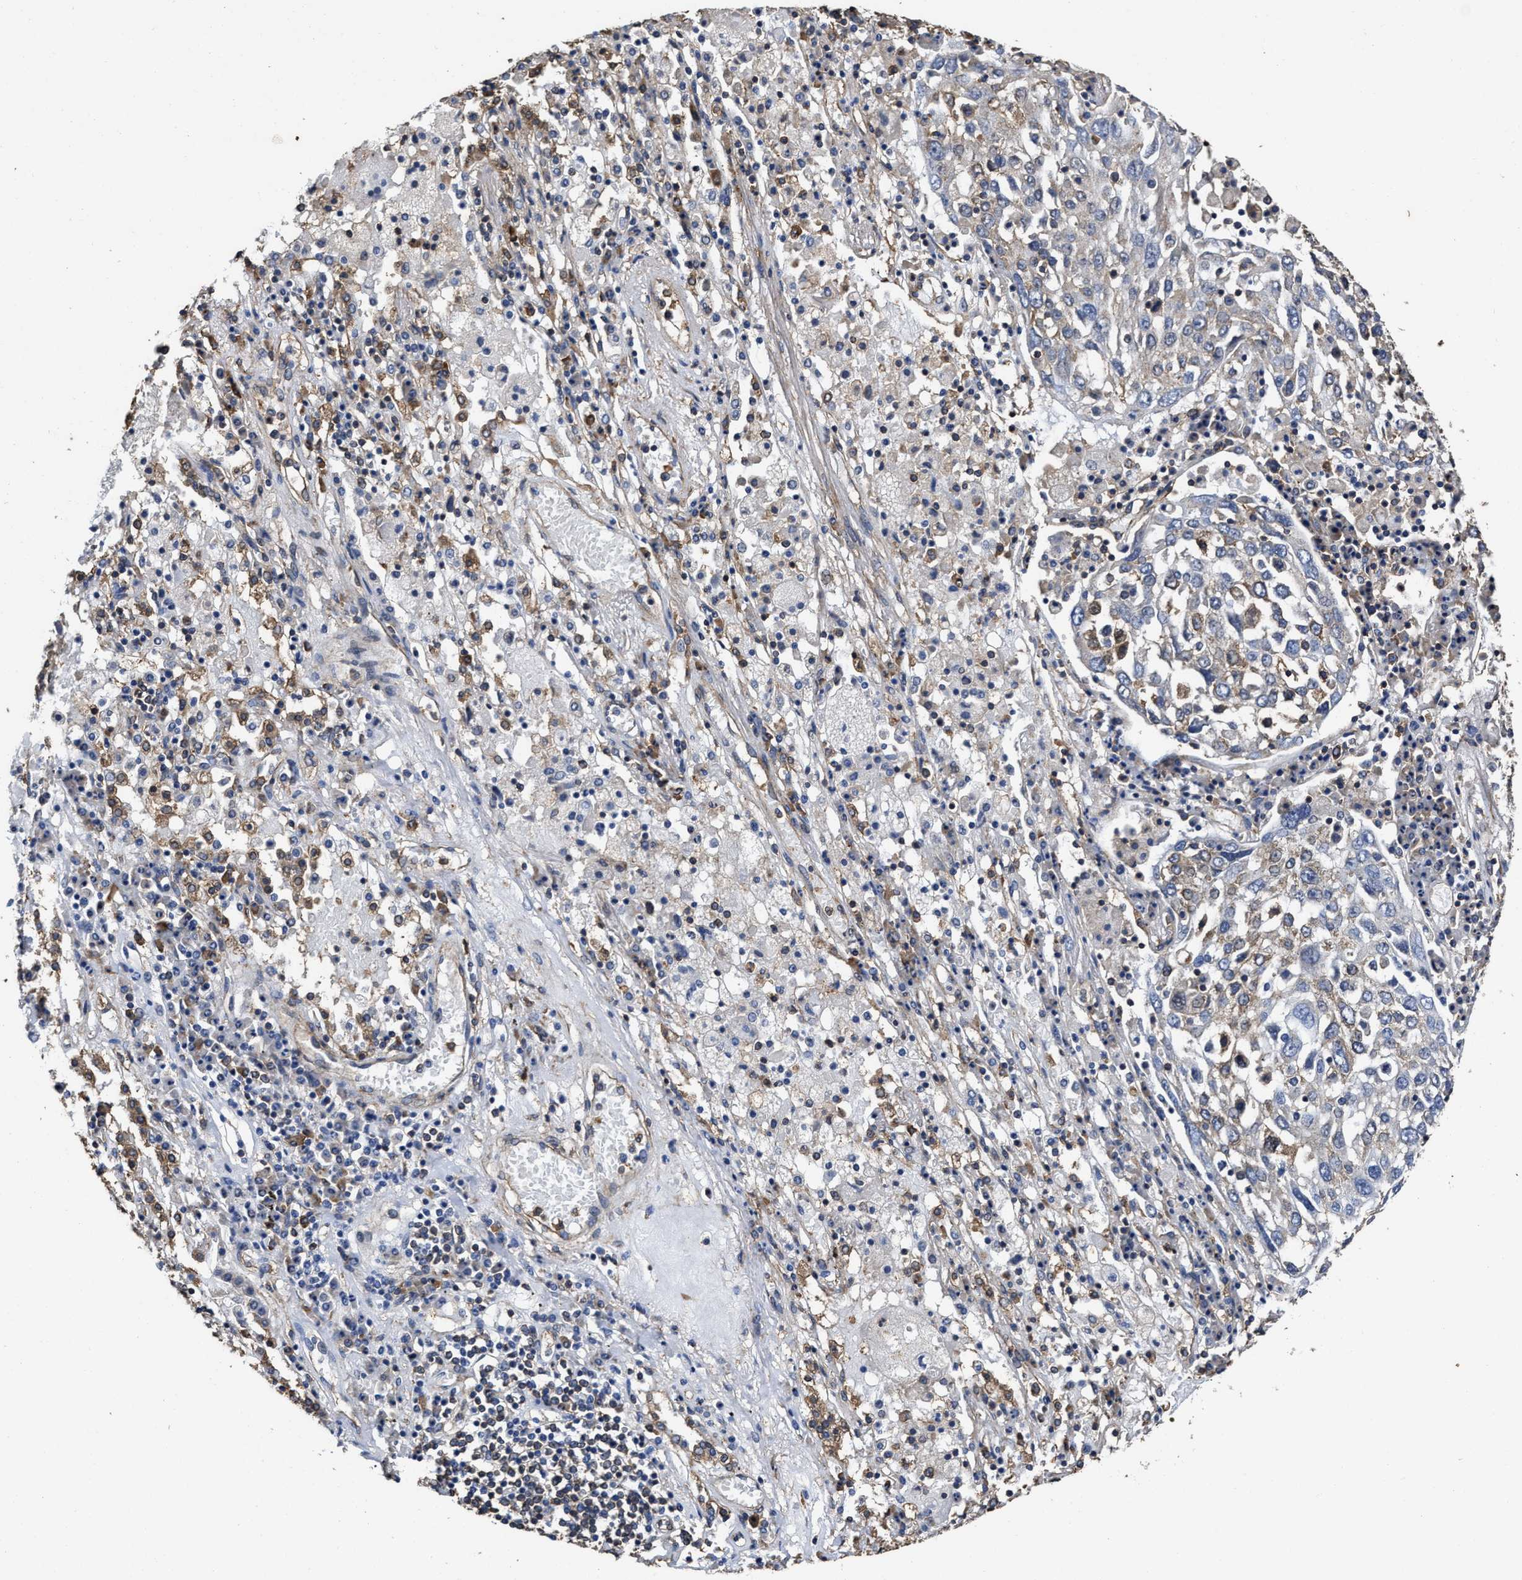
{"staining": {"intensity": "weak", "quantity": "<25%", "location": "cytoplasmic/membranous"}, "tissue": "lung cancer", "cell_type": "Tumor cells", "image_type": "cancer", "snomed": [{"axis": "morphology", "description": "Squamous cell carcinoma, NOS"}, {"axis": "topography", "description": "Lung"}], "caption": "There is no significant positivity in tumor cells of lung squamous cell carcinoma. Brightfield microscopy of IHC stained with DAB (brown) and hematoxylin (blue), captured at high magnification.", "gene": "SFXN4", "patient": {"sex": "male", "age": 65}}